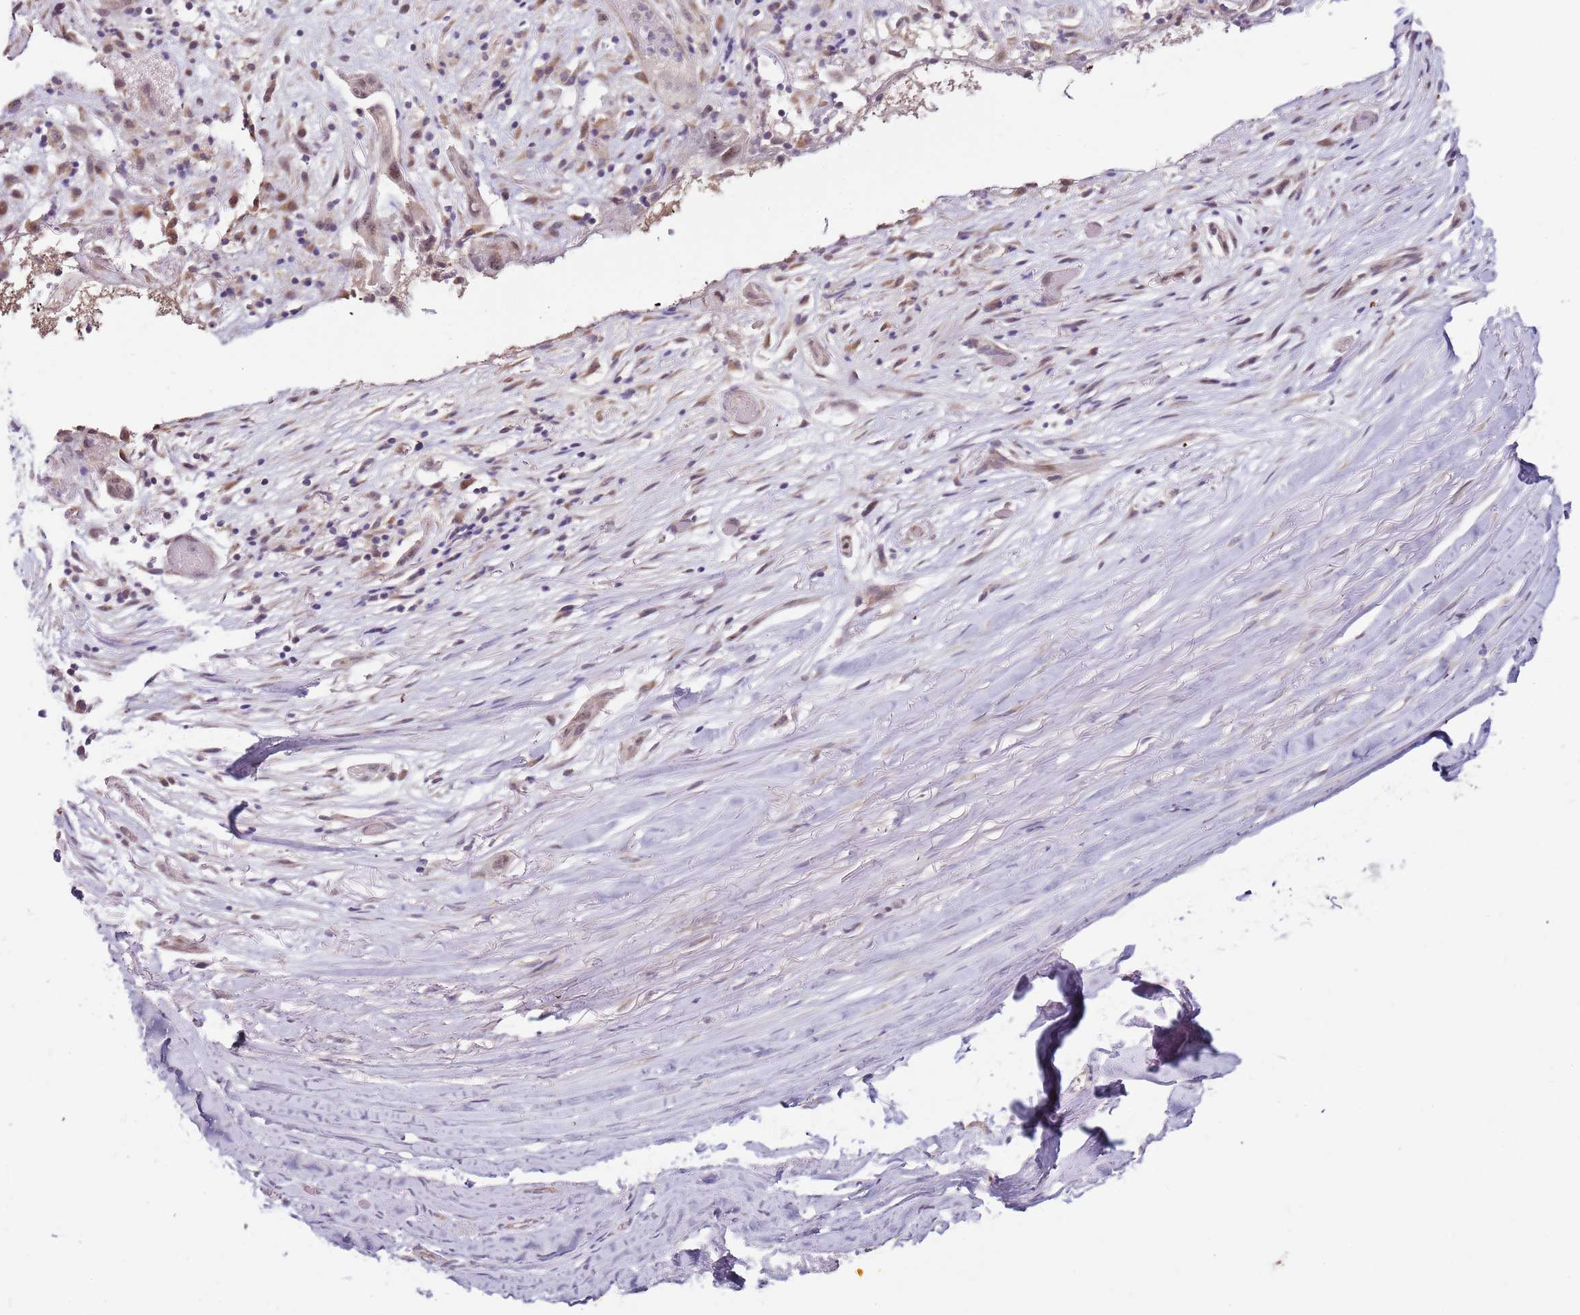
{"staining": {"intensity": "weak", "quantity": "<25%", "location": "nuclear"}, "tissue": "adipose tissue", "cell_type": "Adipocytes", "image_type": "normal", "snomed": [{"axis": "morphology", "description": "Normal tissue, NOS"}, {"axis": "morphology", "description": "Basal cell carcinoma"}, {"axis": "topography", "description": "Skin"}], "caption": "Immunohistochemistry (IHC) of benign human adipose tissue demonstrates no expression in adipocytes. The staining is performed using DAB (3,3'-diaminobenzidine) brown chromogen with nuclei counter-stained in using hematoxylin.", "gene": "FBXL22", "patient": {"sex": "female", "age": 89}}